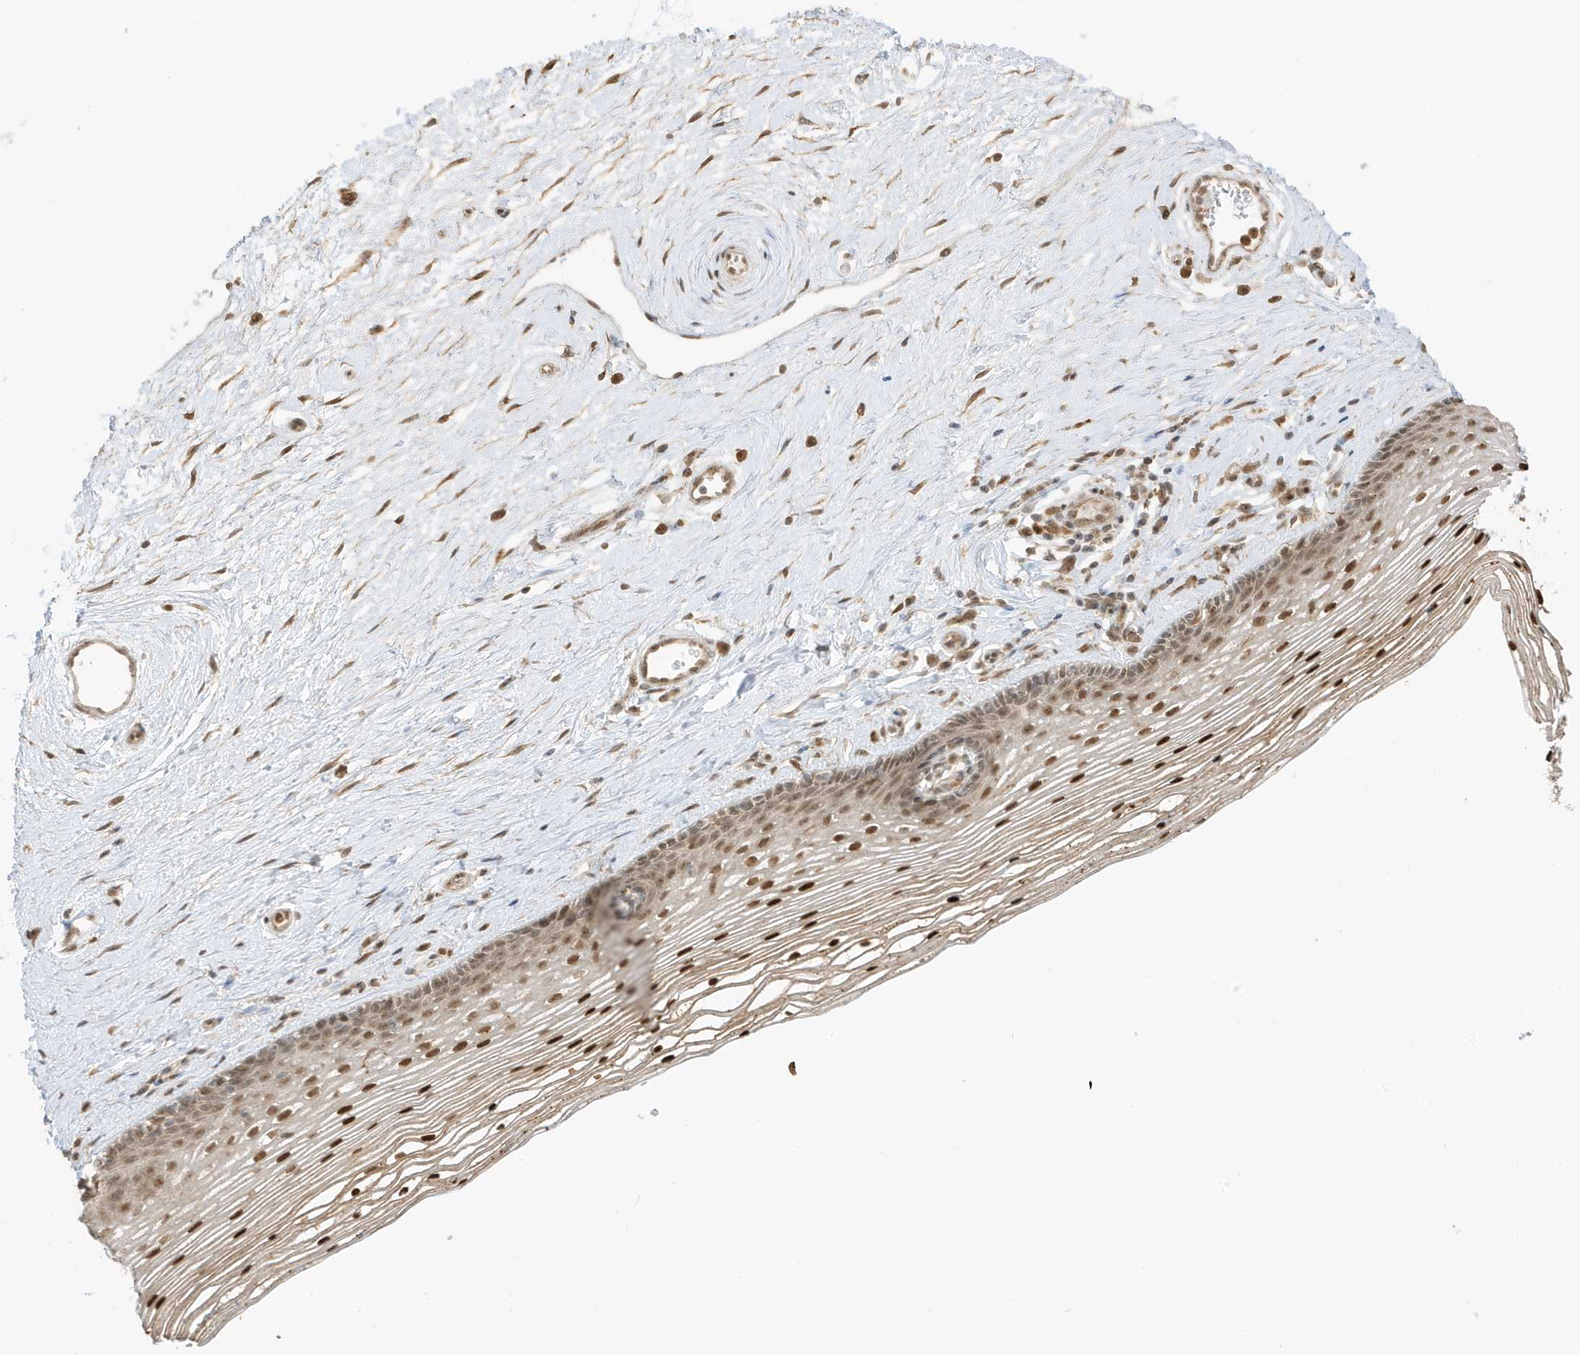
{"staining": {"intensity": "strong", "quantity": "25%-75%", "location": "nuclear"}, "tissue": "vagina", "cell_type": "Squamous epithelial cells", "image_type": "normal", "snomed": [{"axis": "morphology", "description": "Normal tissue, NOS"}, {"axis": "topography", "description": "Vagina"}], "caption": "Unremarkable vagina was stained to show a protein in brown. There is high levels of strong nuclear staining in approximately 25%-75% of squamous epithelial cells.", "gene": "ZBTB41", "patient": {"sex": "female", "age": 46}}